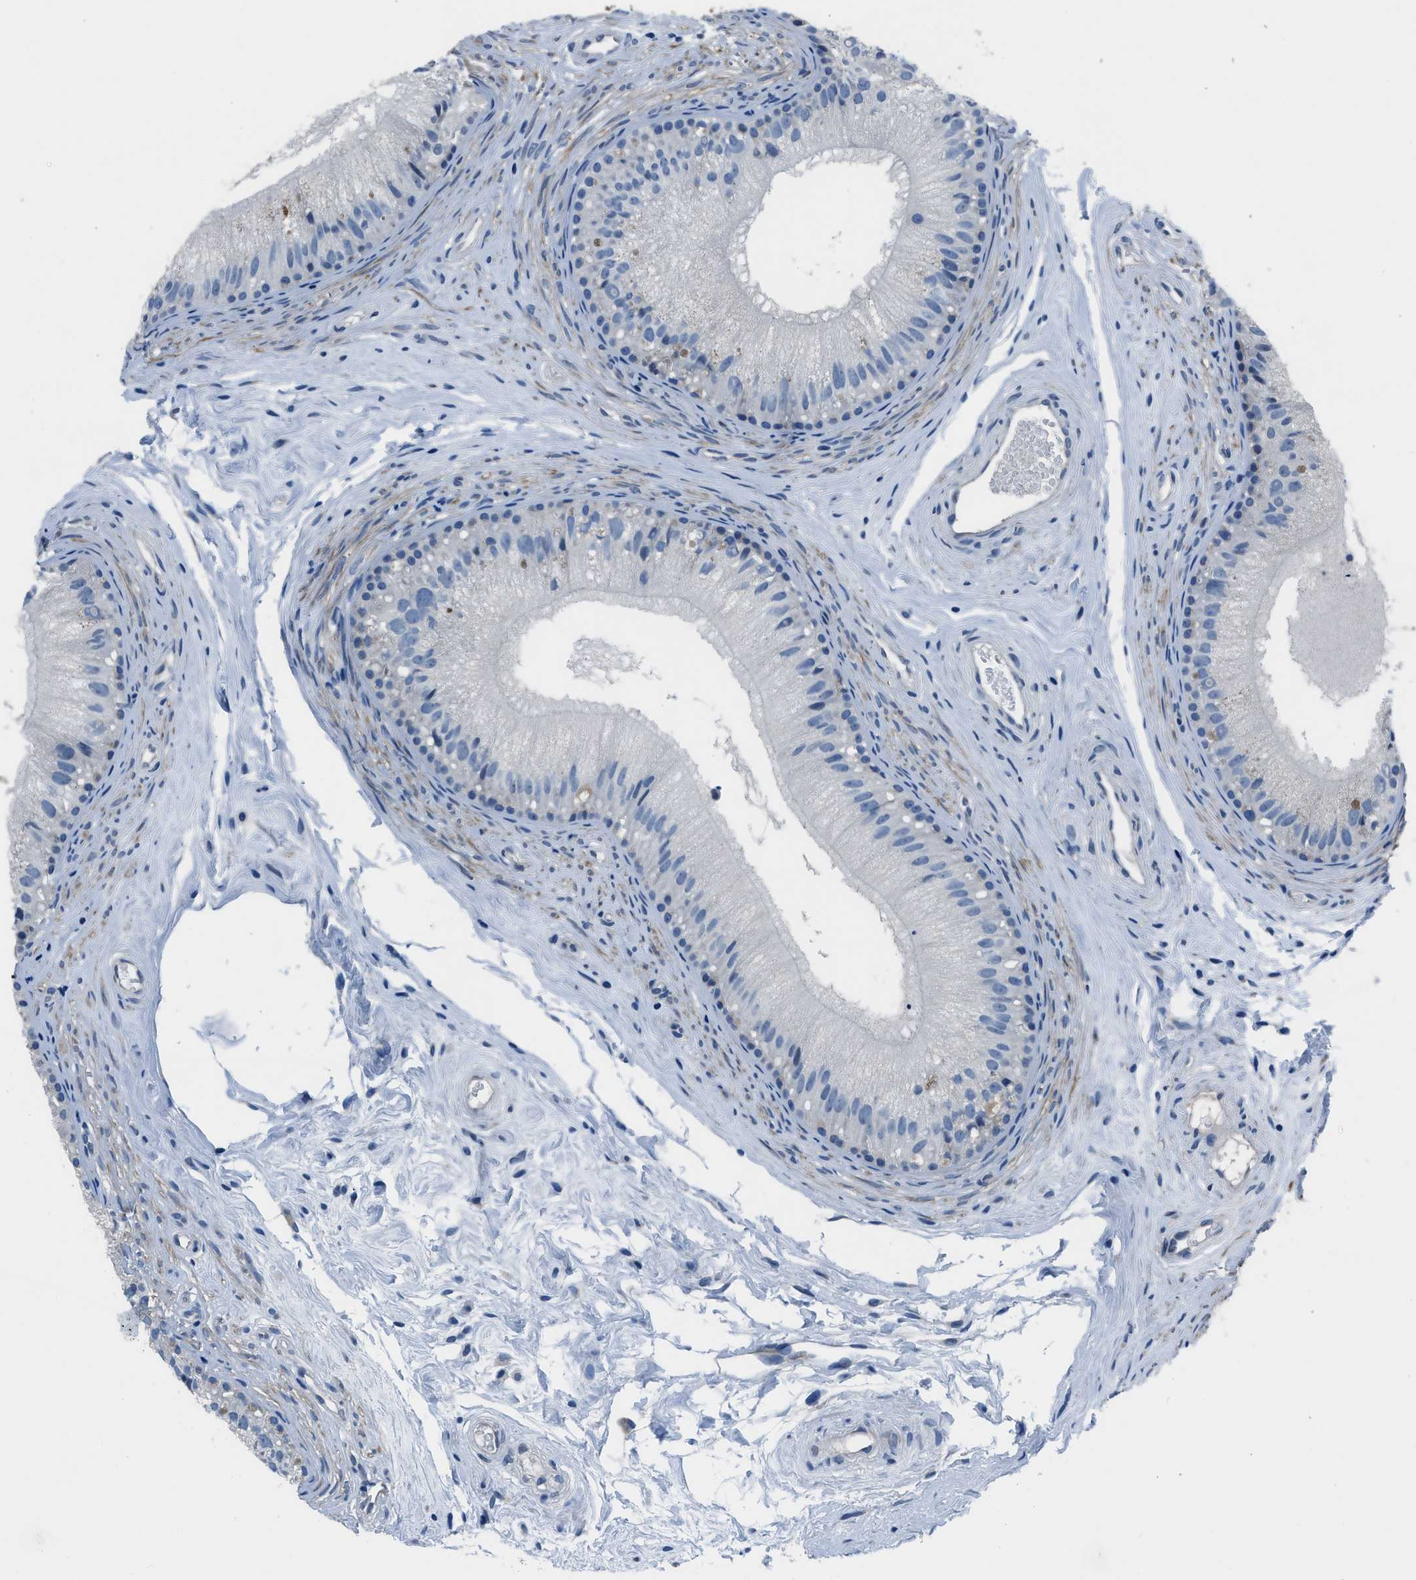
{"staining": {"intensity": "negative", "quantity": "none", "location": "none"}, "tissue": "epididymis", "cell_type": "Glandular cells", "image_type": "normal", "snomed": [{"axis": "morphology", "description": "Normal tissue, NOS"}, {"axis": "topography", "description": "Epididymis"}], "caption": "Immunohistochemistry (IHC) histopathology image of normal epididymis: epididymis stained with DAB (3,3'-diaminobenzidine) exhibits no significant protein positivity in glandular cells.", "gene": "GJA3", "patient": {"sex": "male", "age": 56}}